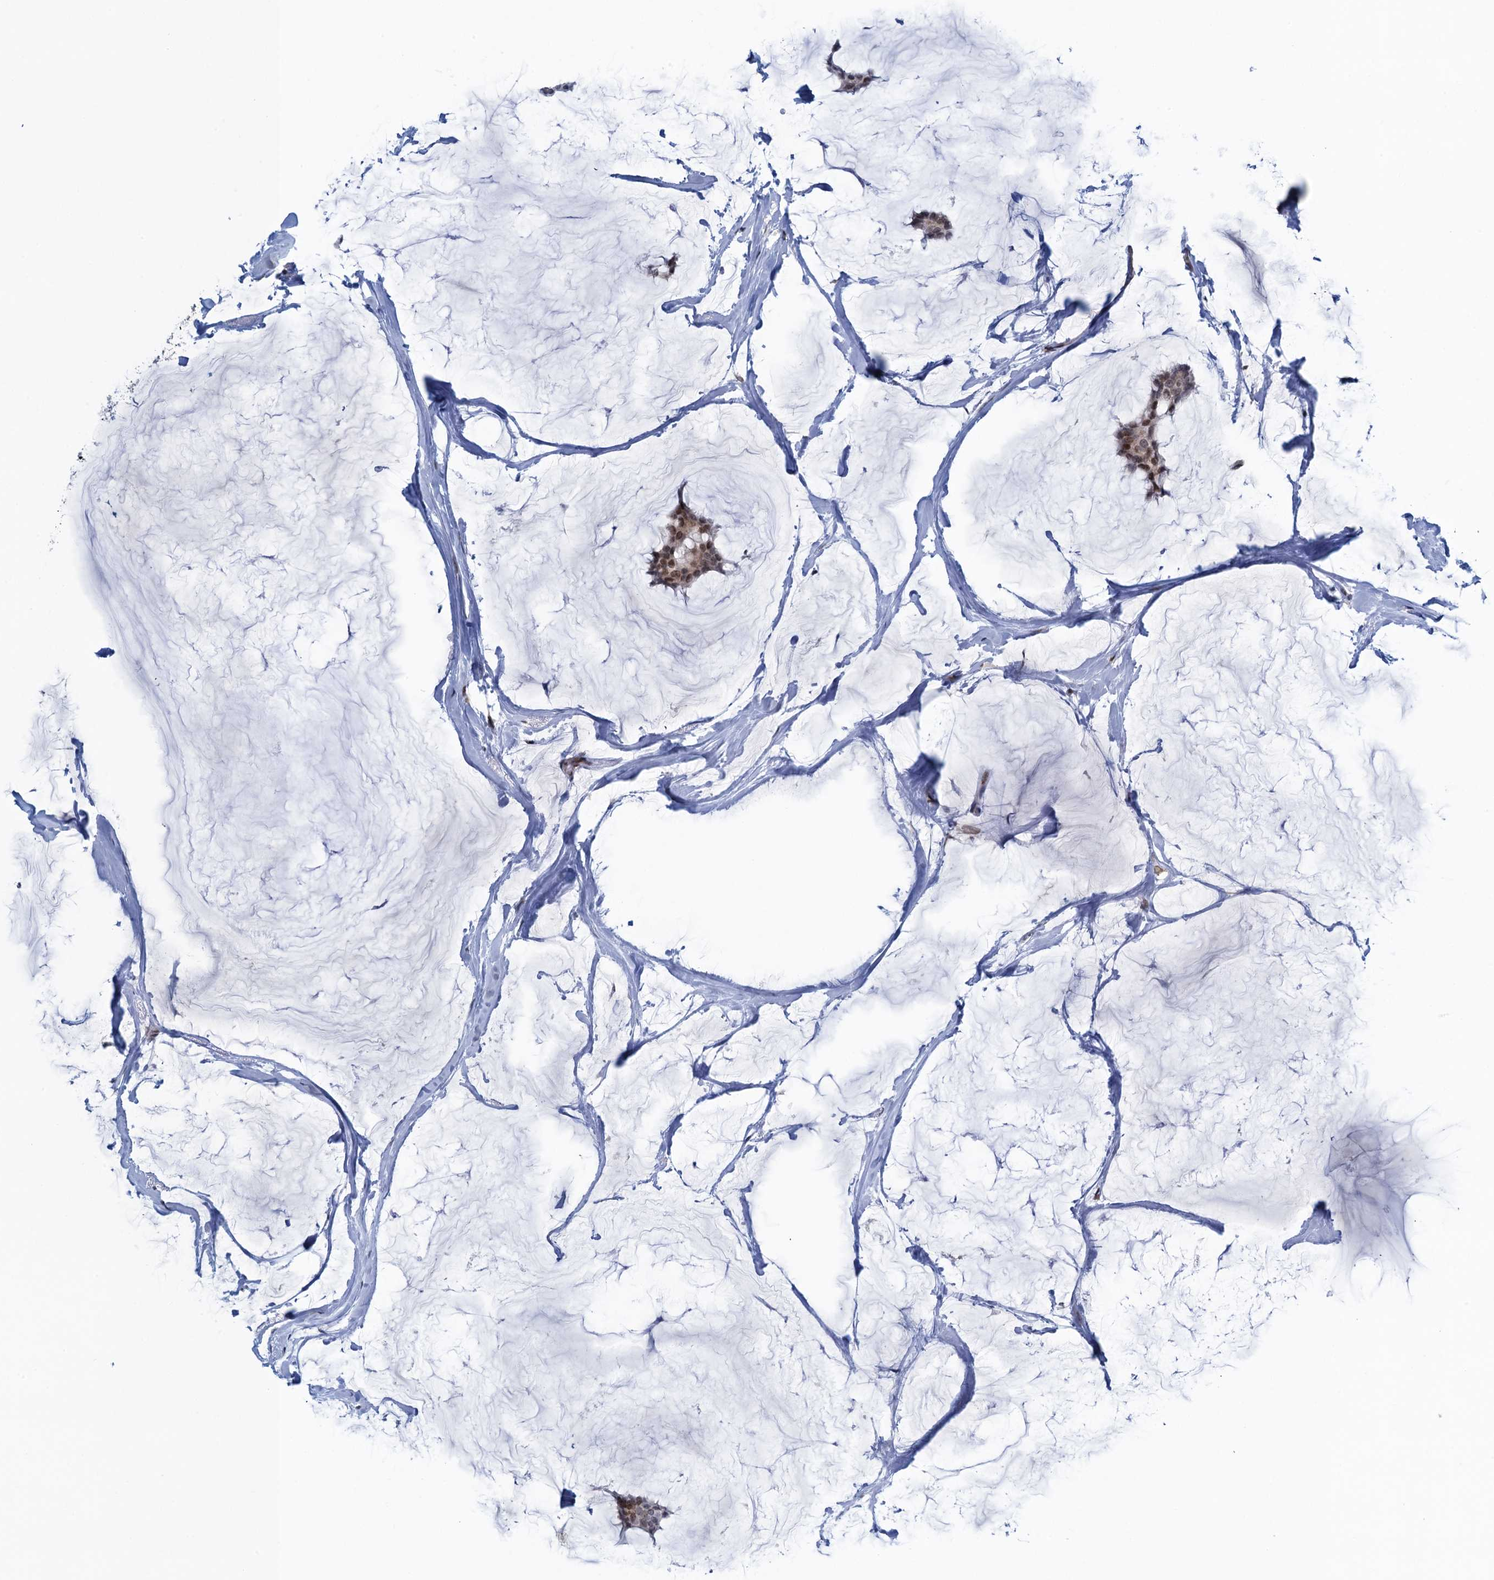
{"staining": {"intensity": "weak", "quantity": ">75%", "location": "nuclear"}, "tissue": "breast cancer", "cell_type": "Tumor cells", "image_type": "cancer", "snomed": [{"axis": "morphology", "description": "Duct carcinoma"}, {"axis": "topography", "description": "Breast"}], "caption": "Protein expression analysis of human breast intraductal carcinoma reveals weak nuclear expression in approximately >75% of tumor cells. Nuclei are stained in blue.", "gene": "FYB1", "patient": {"sex": "female", "age": 93}}